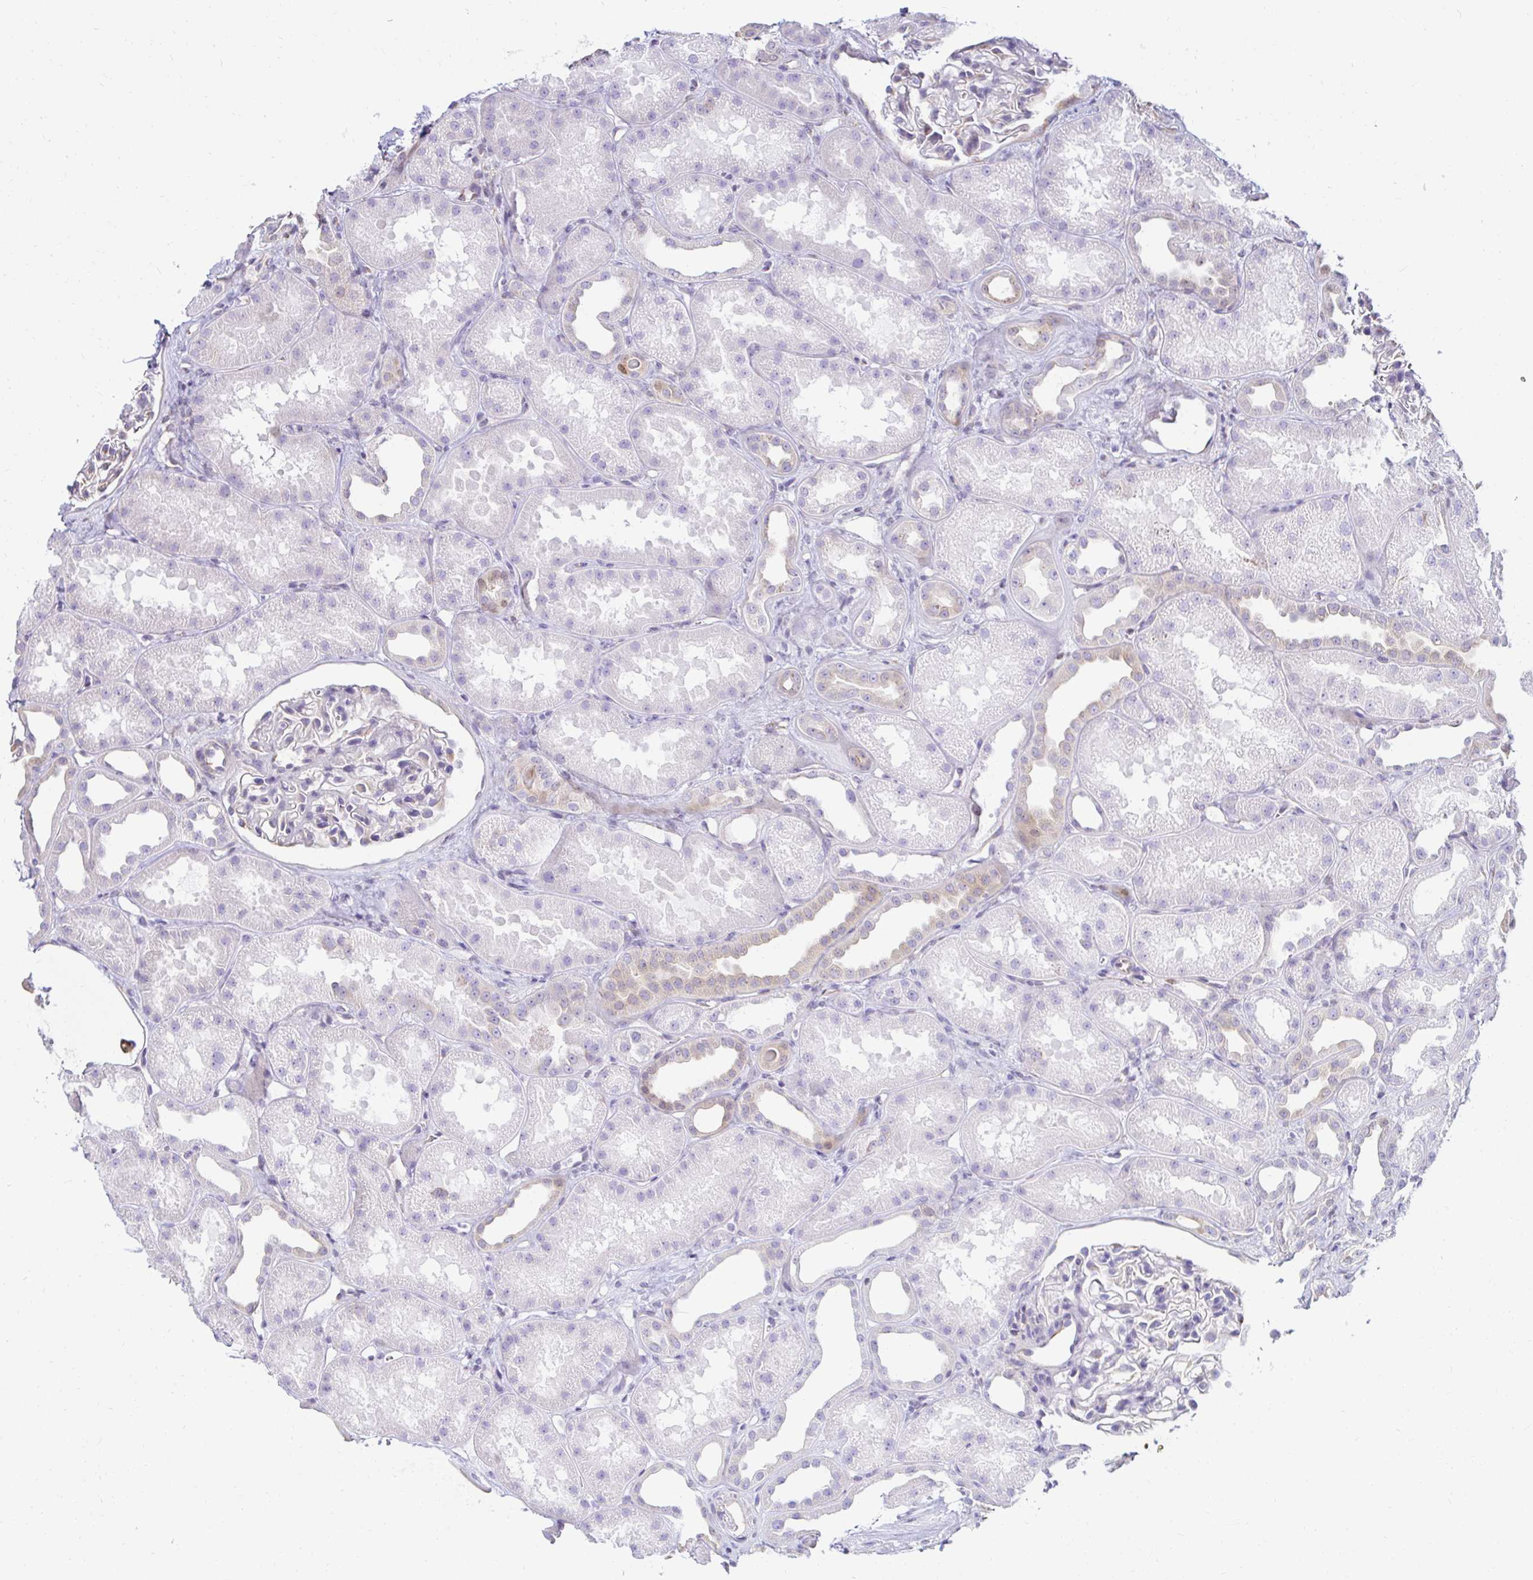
{"staining": {"intensity": "negative", "quantity": "none", "location": "none"}, "tissue": "kidney", "cell_type": "Cells in glomeruli", "image_type": "normal", "snomed": [{"axis": "morphology", "description": "Normal tissue, NOS"}, {"axis": "topography", "description": "Kidney"}], "caption": "Image shows no protein positivity in cells in glomeruli of unremarkable kidney. The staining is performed using DAB (3,3'-diaminobenzidine) brown chromogen with nuclei counter-stained in using hematoxylin.", "gene": "CAPSL", "patient": {"sex": "male", "age": 61}}